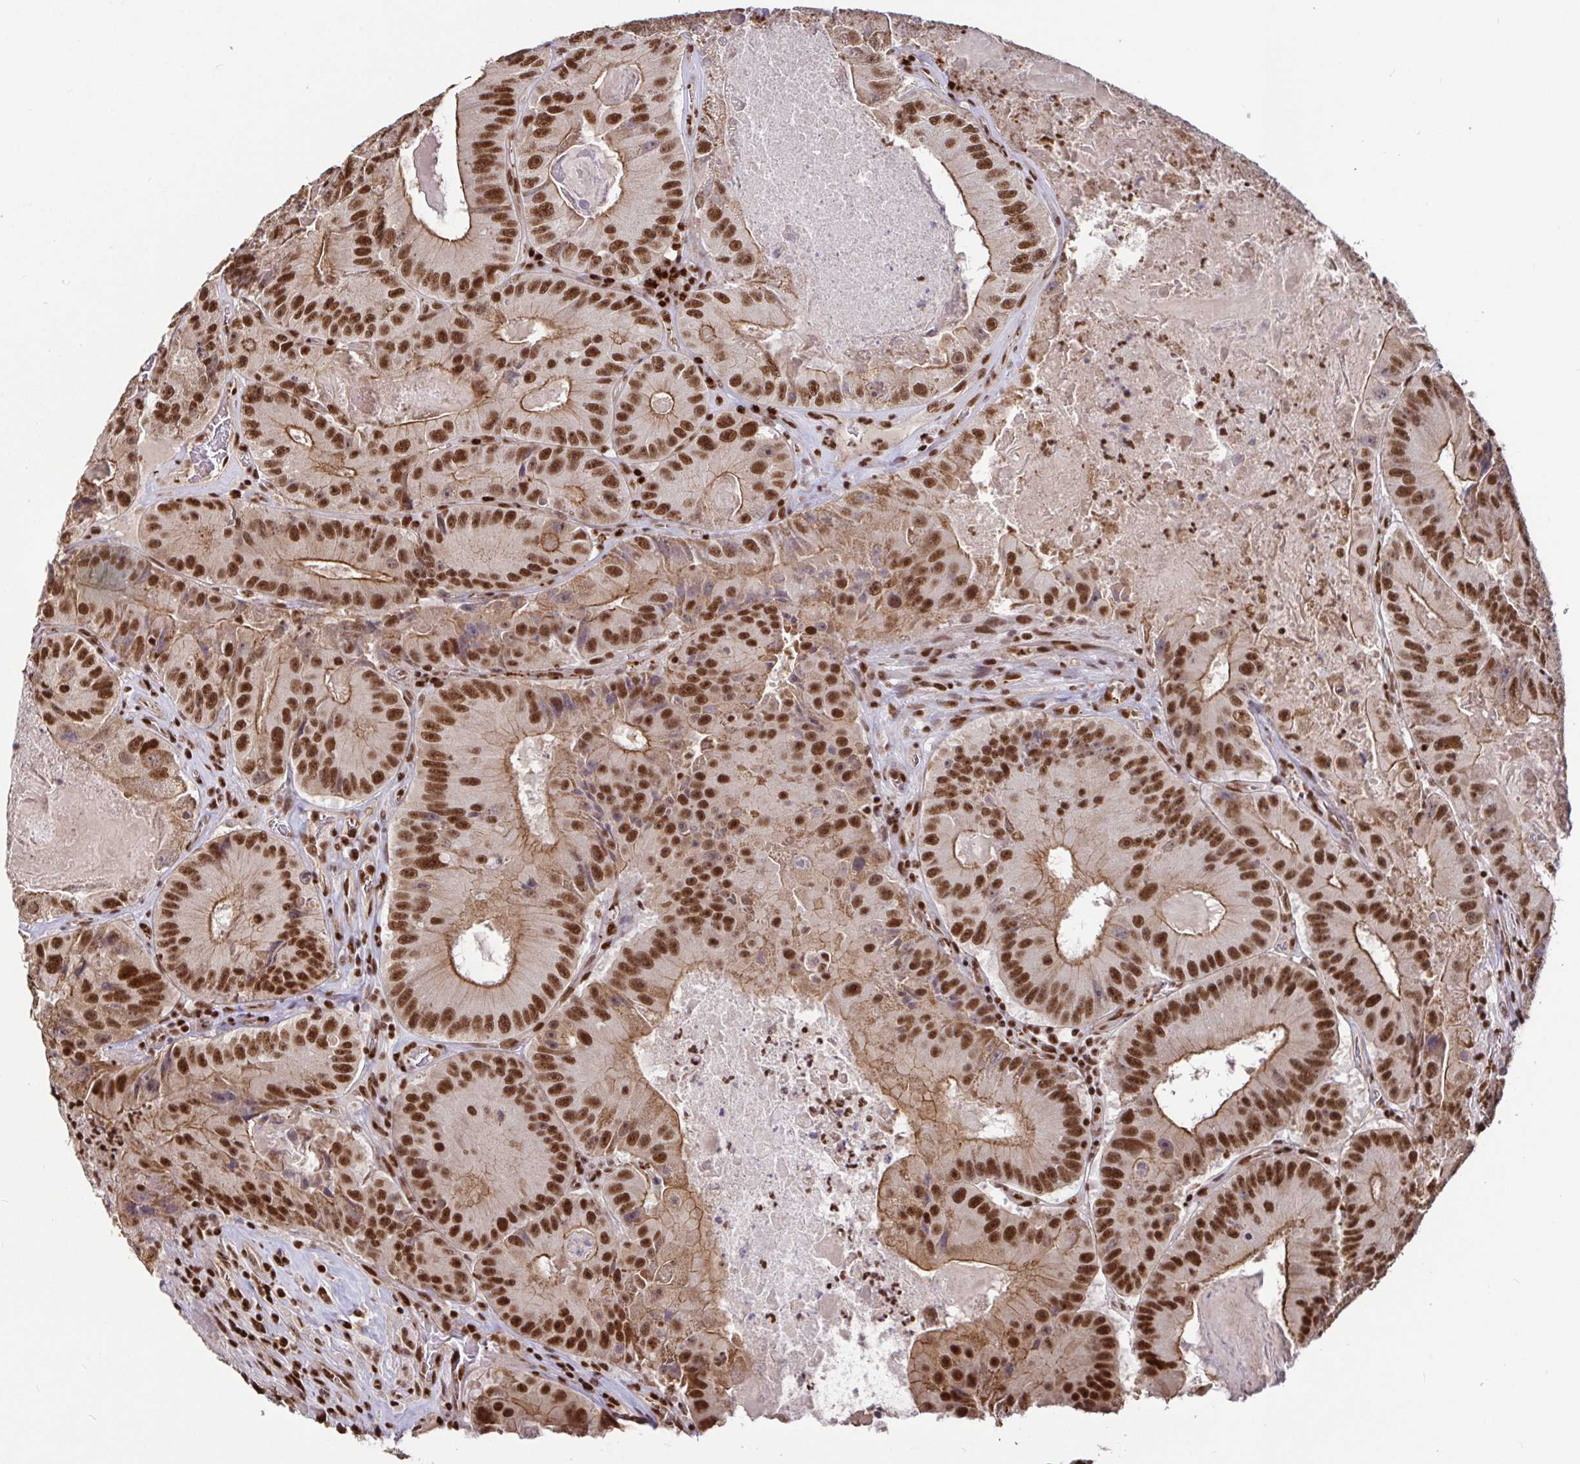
{"staining": {"intensity": "strong", "quantity": ">75%", "location": "cytoplasmic/membranous,nuclear"}, "tissue": "colorectal cancer", "cell_type": "Tumor cells", "image_type": "cancer", "snomed": [{"axis": "morphology", "description": "Adenocarcinoma, NOS"}, {"axis": "topography", "description": "Colon"}], "caption": "Immunohistochemical staining of colorectal adenocarcinoma exhibits high levels of strong cytoplasmic/membranous and nuclear expression in about >75% of tumor cells.", "gene": "SP3", "patient": {"sex": "female", "age": 86}}